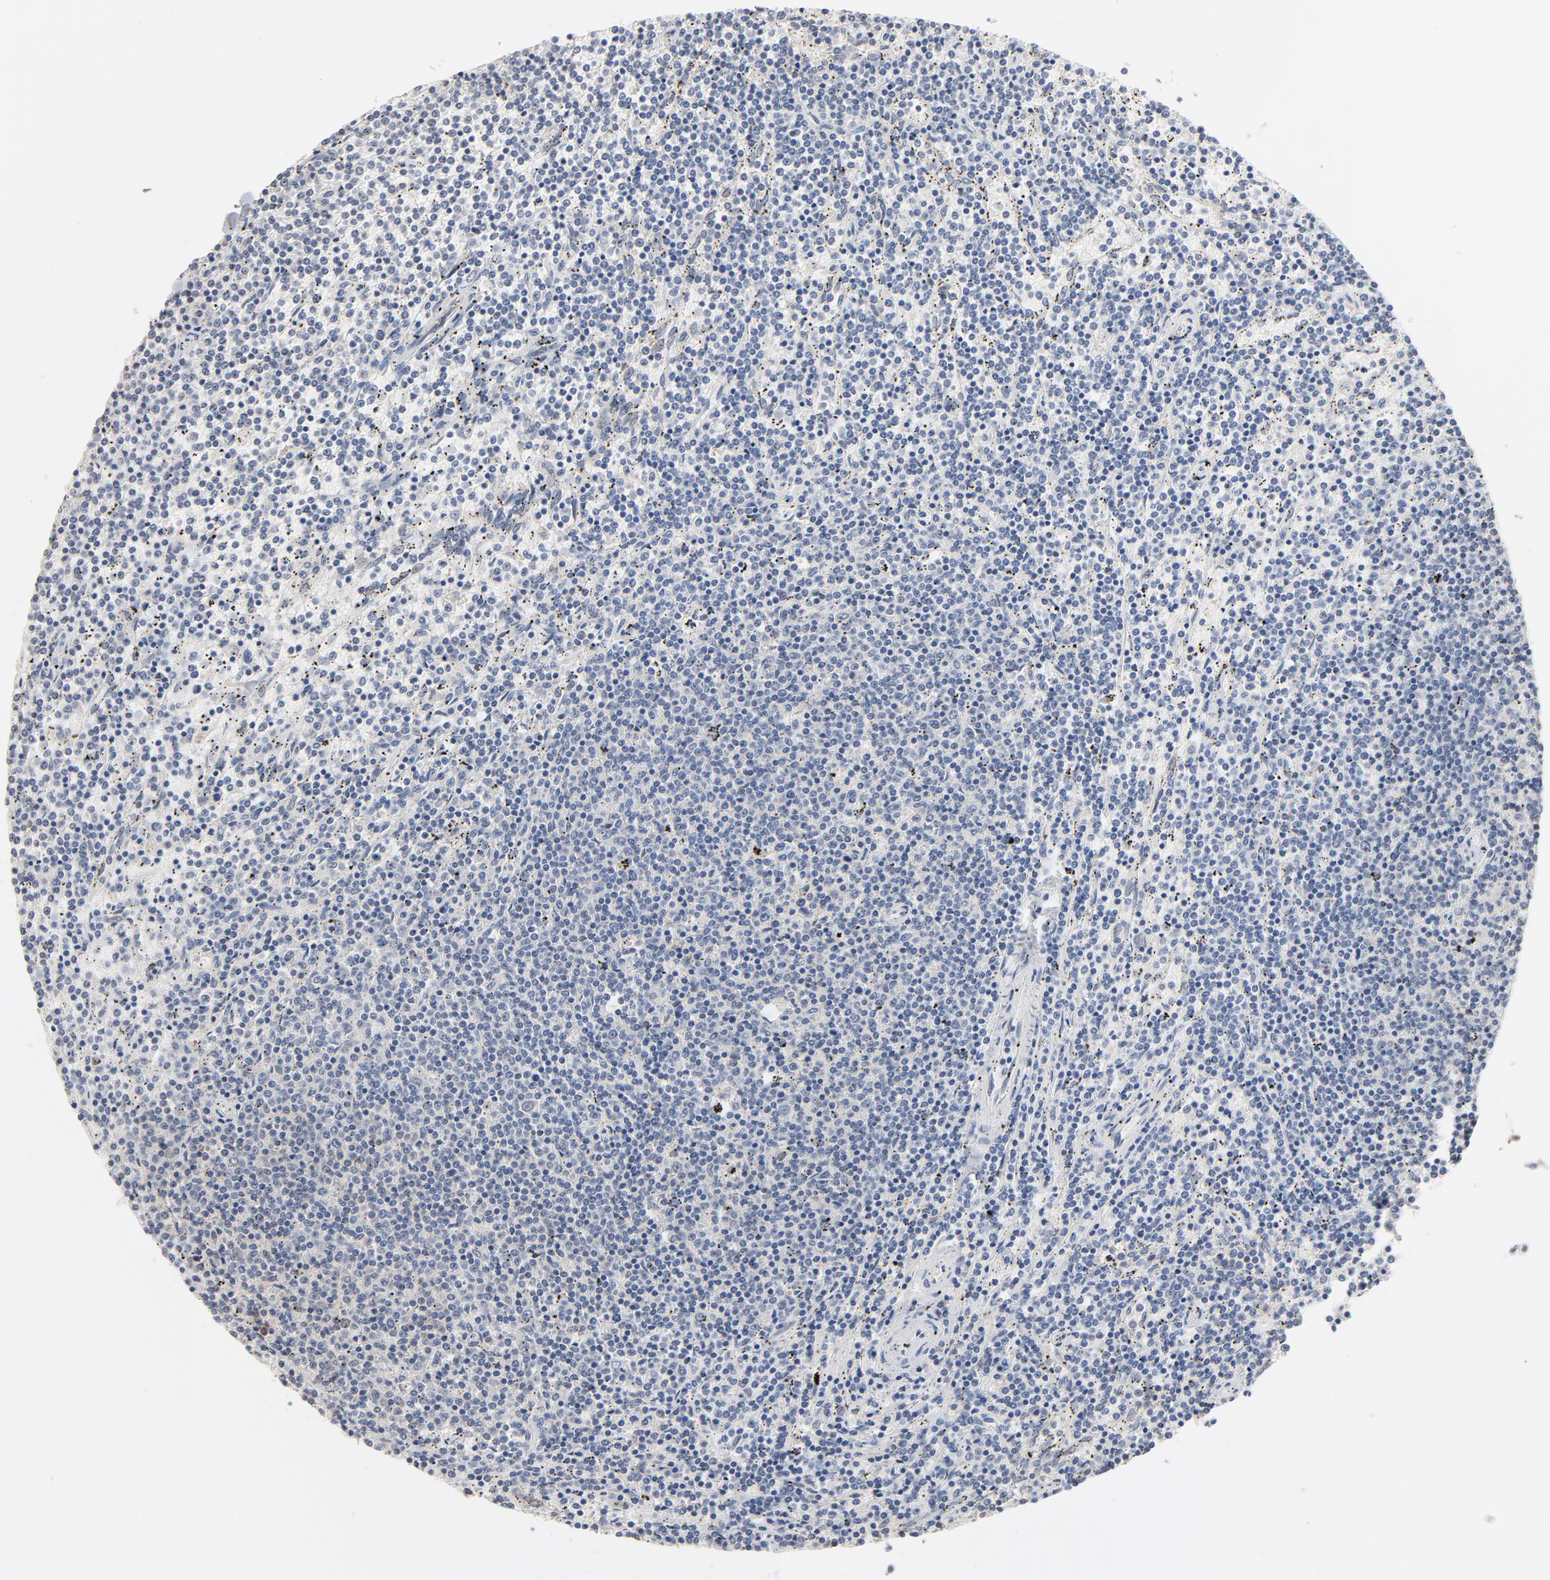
{"staining": {"intensity": "negative", "quantity": "none", "location": "none"}, "tissue": "lymphoma", "cell_type": "Tumor cells", "image_type": "cancer", "snomed": [{"axis": "morphology", "description": "Malignant lymphoma, non-Hodgkin's type, Low grade"}, {"axis": "topography", "description": "Spleen"}], "caption": "Image shows no significant protein positivity in tumor cells of lymphoma.", "gene": "EPCAM", "patient": {"sex": "female", "age": 50}}